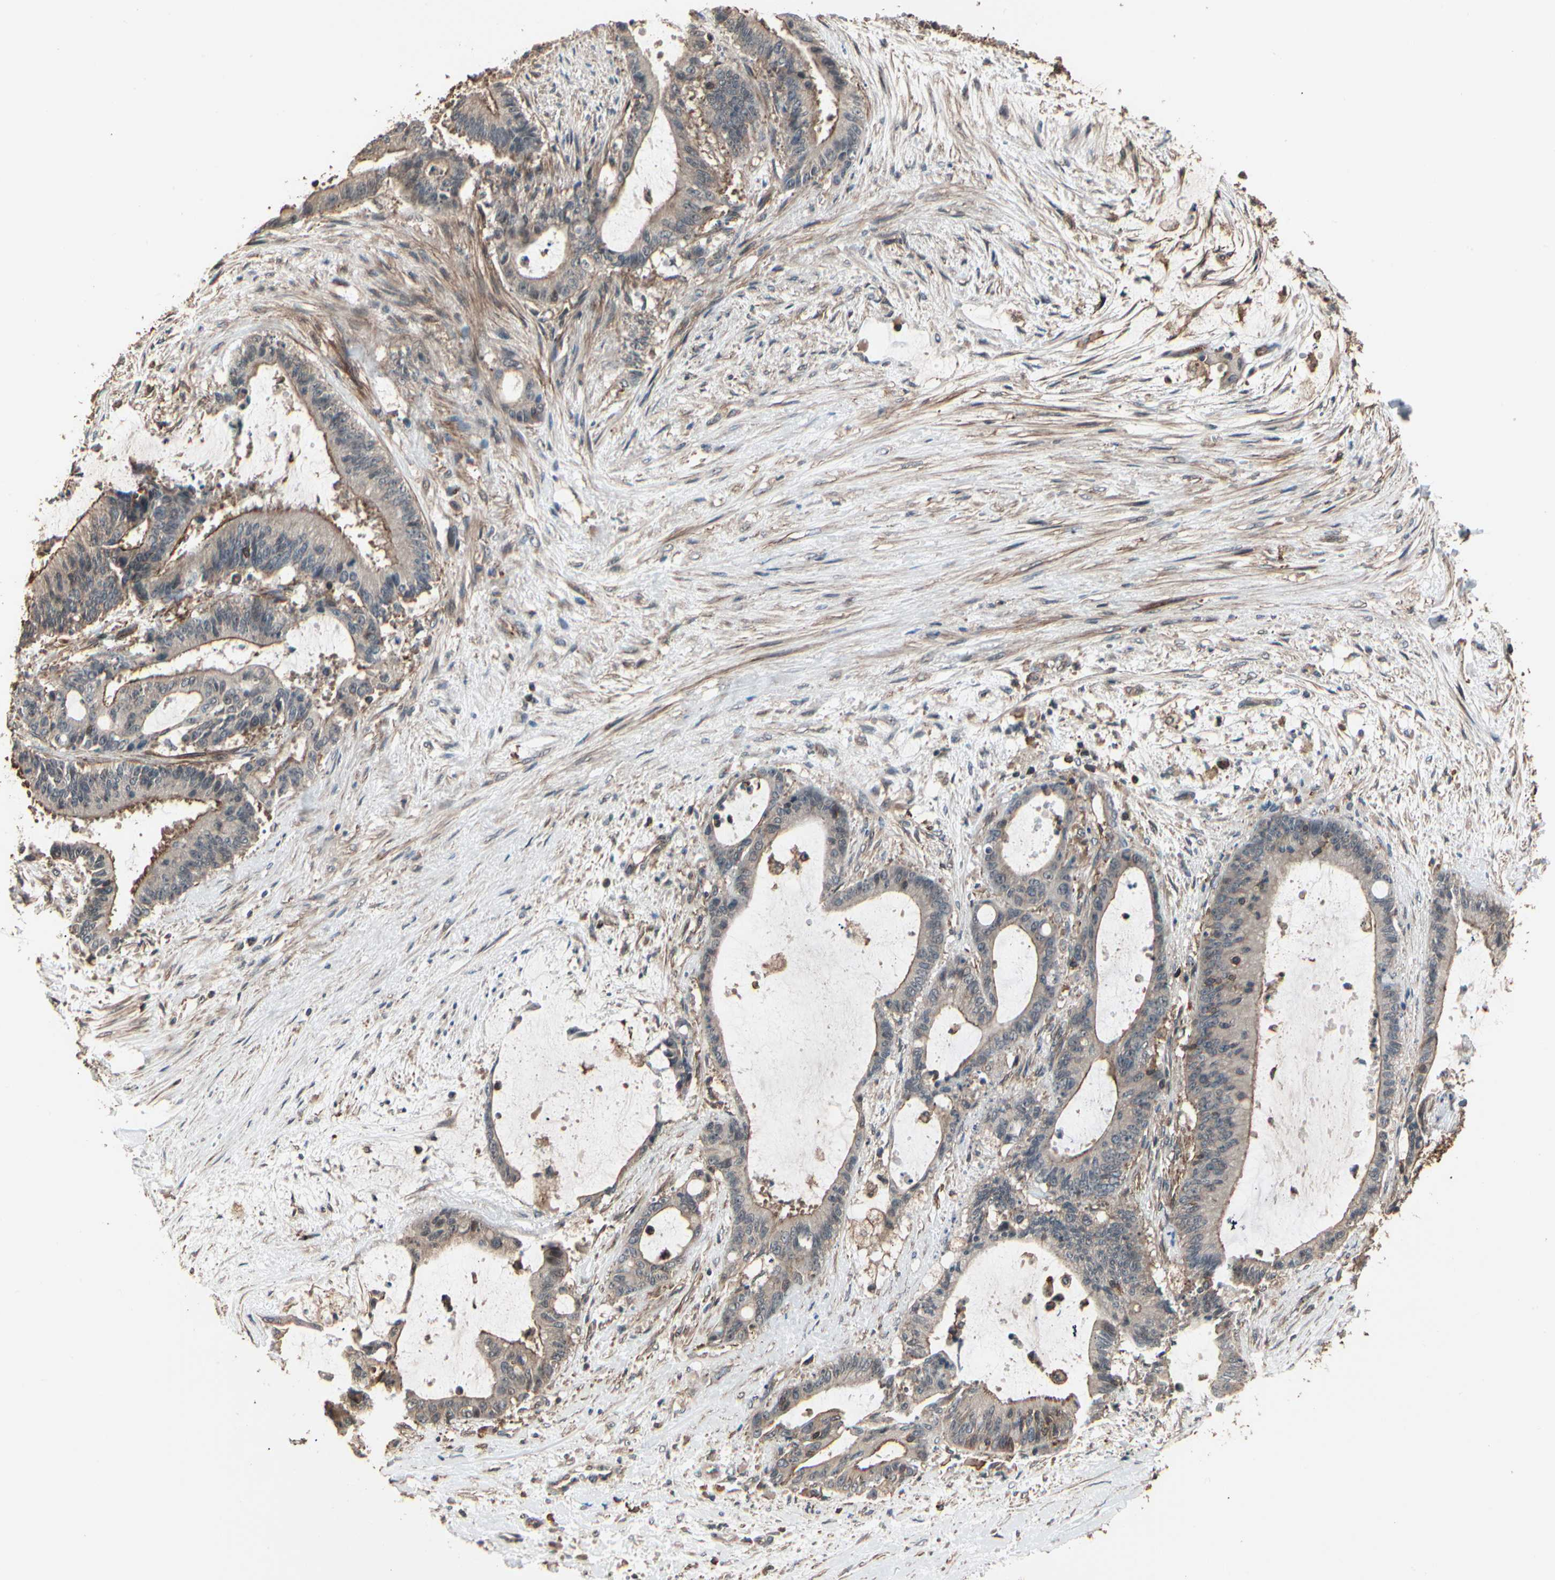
{"staining": {"intensity": "weak", "quantity": "25%-75%", "location": "cytoplasmic/membranous"}, "tissue": "liver cancer", "cell_type": "Tumor cells", "image_type": "cancer", "snomed": [{"axis": "morphology", "description": "Cholangiocarcinoma"}, {"axis": "topography", "description": "Liver"}], "caption": "A micrograph of liver cancer stained for a protein reveals weak cytoplasmic/membranous brown staining in tumor cells.", "gene": "MAPK13", "patient": {"sex": "female", "age": 73}}